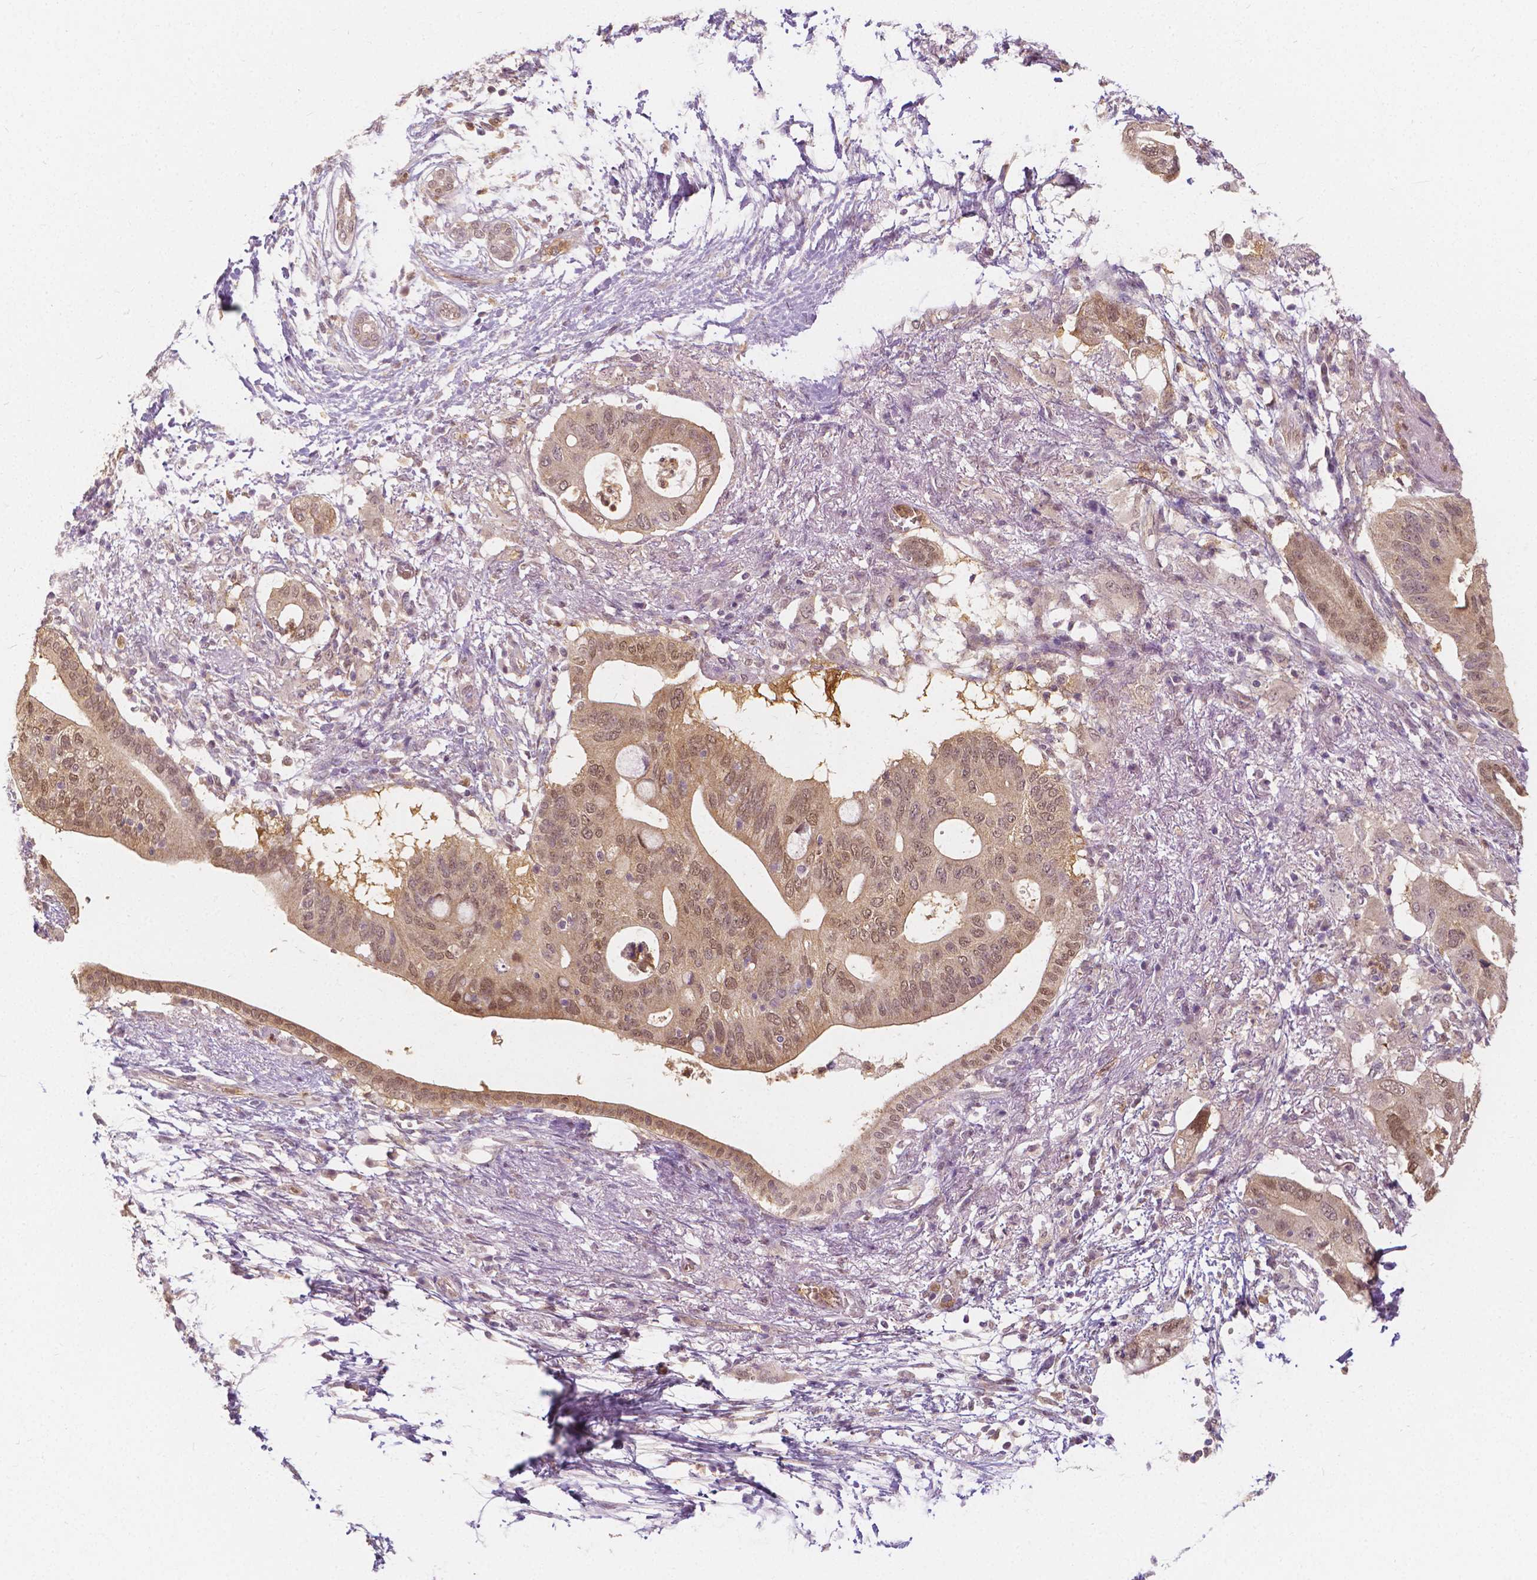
{"staining": {"intensity": "weak", "quantity": ">75%", "location": "cytoplasmic/membranous,nuclear"}, "tissue": "pancreatic cancer", "cell_type": "Tumor cells", "image_type": "cancer", "snomed": [{"axis": "morphology", "description": "Adenocarcinoma, NOS"}, {"axis": "topography", "description": "Pancreas"}], "caption": "Protein expression analysis of human pancreatic adenocarcinoma reveals weak cytoplasmic/membranous and nuclear positivity in about >75% of tumor cells. (DAB IHC, brown staining for protein, blue staining for nuclei).", "gene": "NAPRT", "patient": {"sex": "female", "age": 72}}